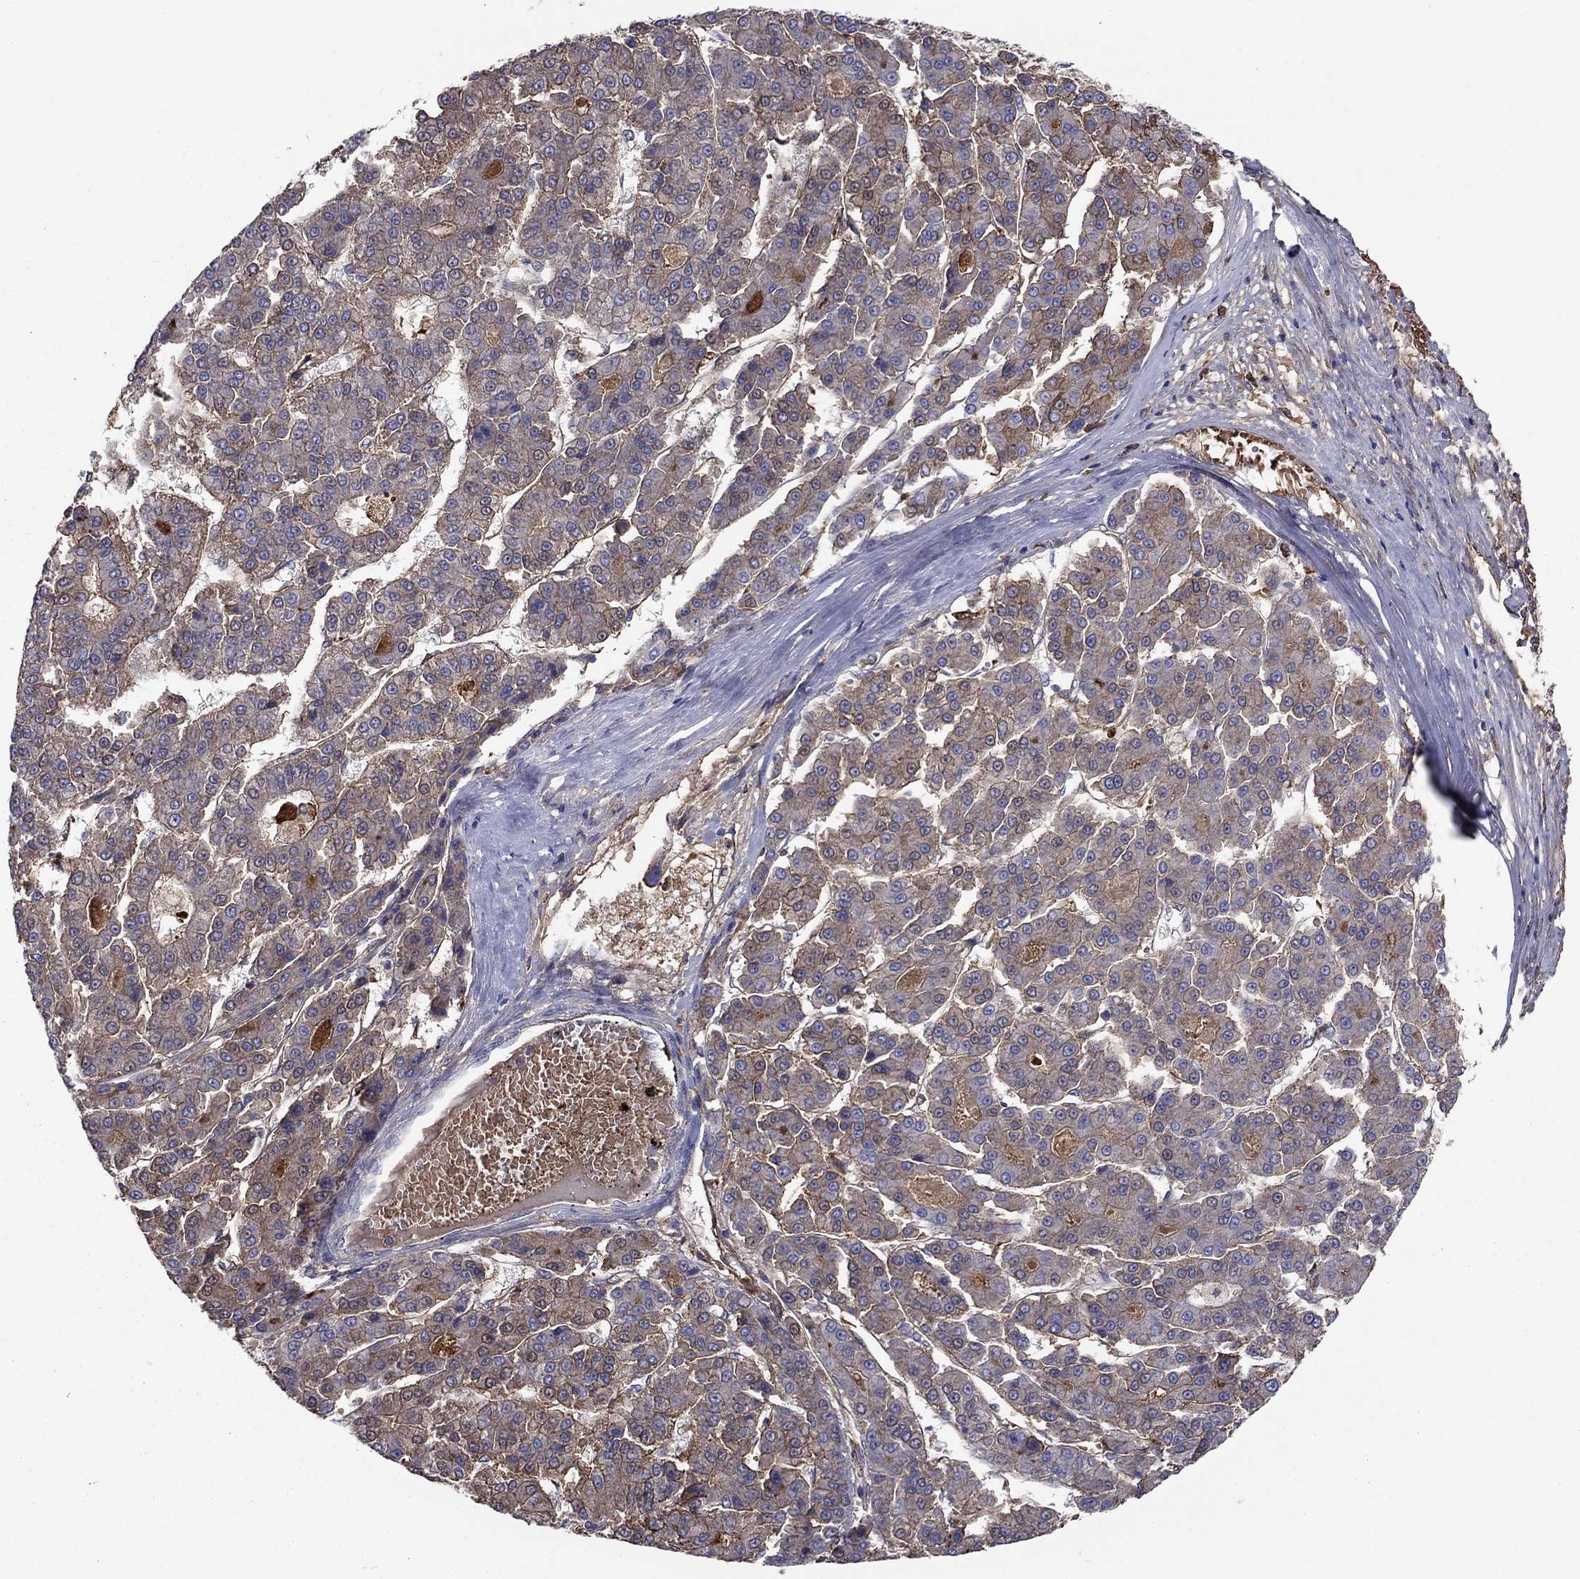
{"staining": {"intensity": "weak", "quantity": "25%-75%", "location": "cytoplasmic/membranous"}, "tissue": "liver cancer", "cell_type": "Tumor cells", "image_type": "cancer", "snomed": [{"axis": "morphology", "description": "Carcinoma, Hepatocellular, NOS"}, {"axis": "topography", "description": "Liver"}], "caption": "Immunohistochemistry (DAB (3,3'-diaminobenzidine)) staining of hepatocellular carcinoma (liver) reveals weak cytoplasmic/membranous protein positivity in about 25%-75% of tumor cells. Immunohistochemistry stains the protein in brown and the nuclei are stained blue.", "gene": "HPX", "patient": {"sex": "male", "age": 70}}